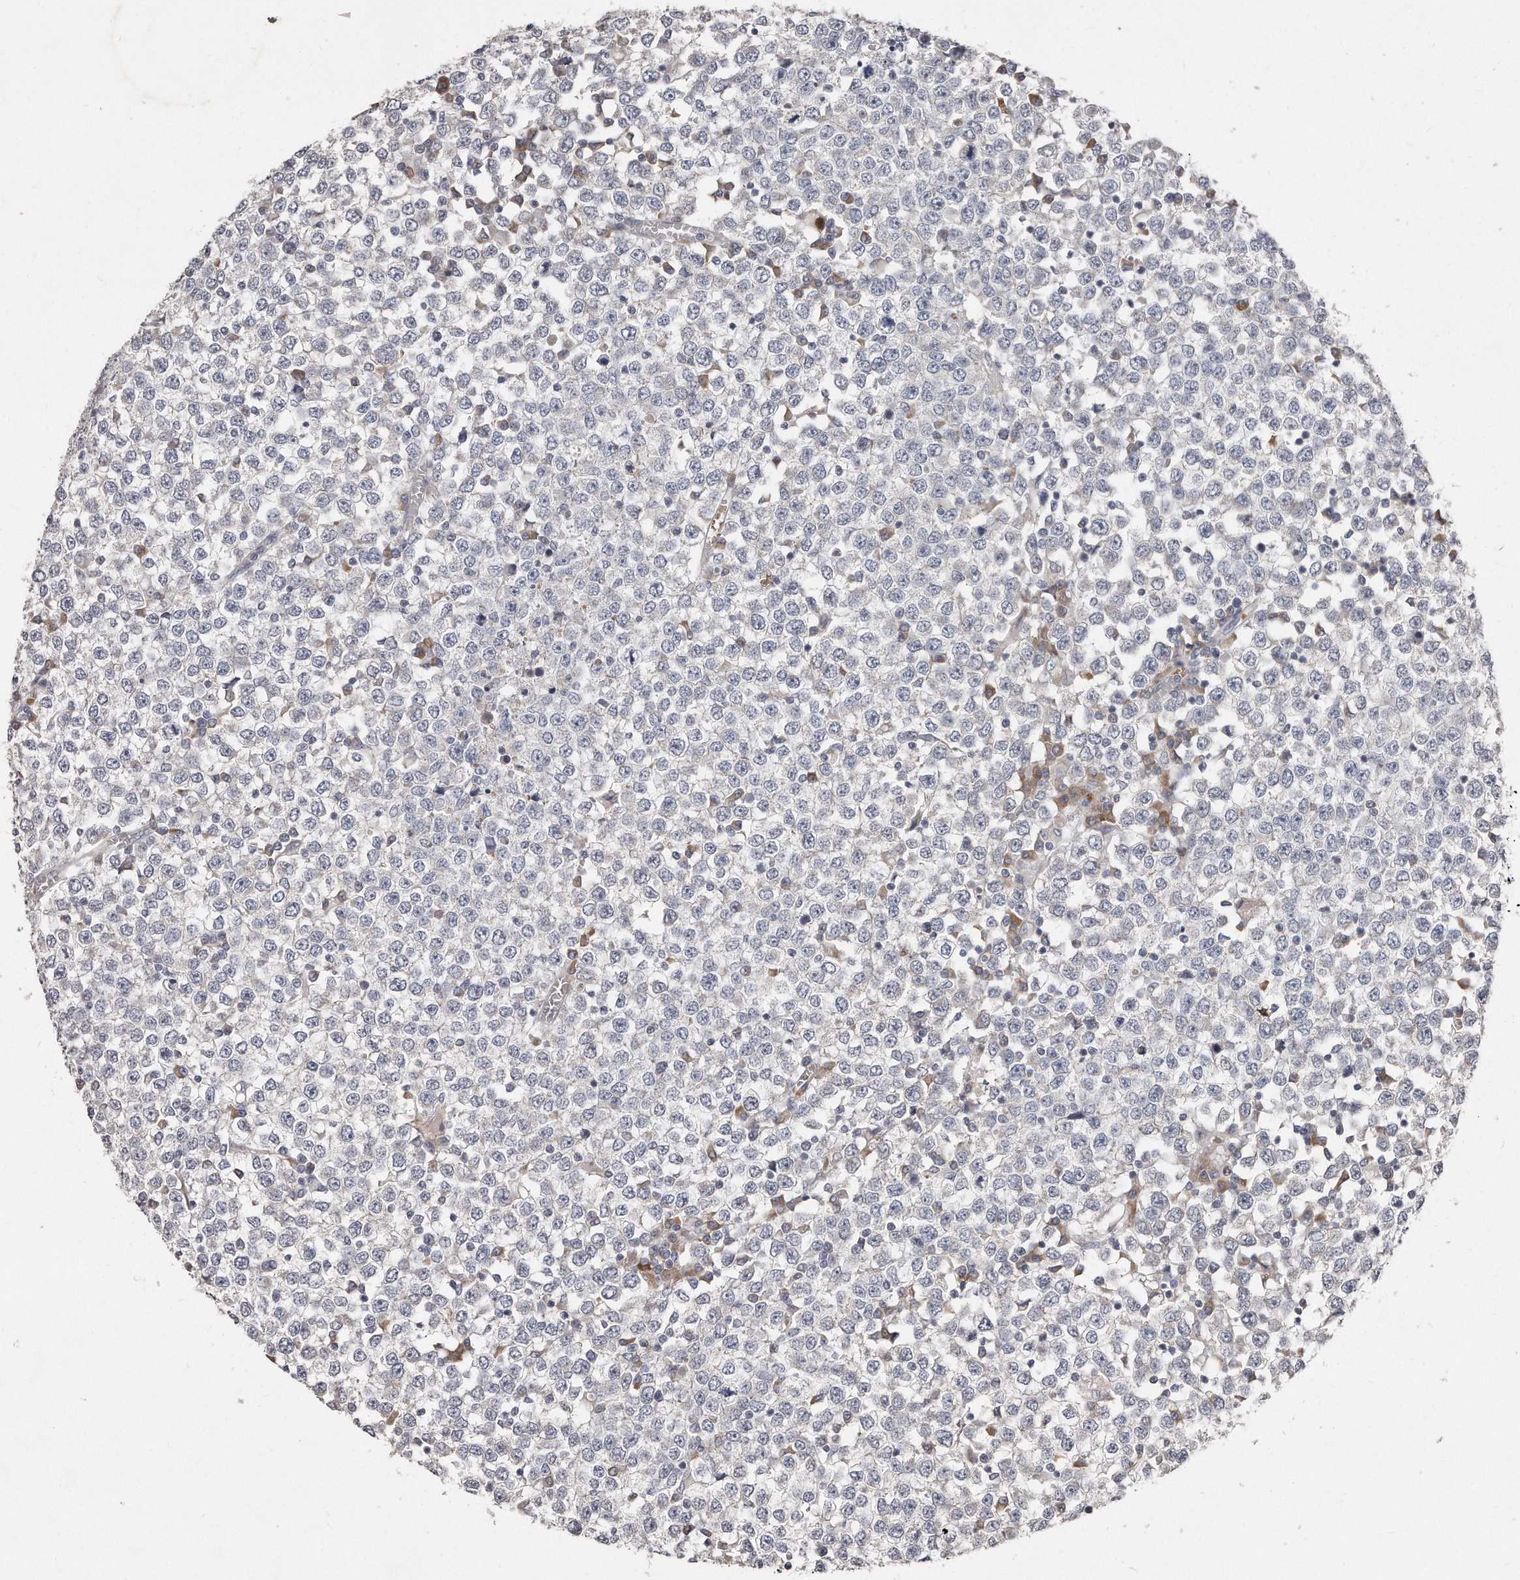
{"staining": {"intensity": "negative", "quantity": "none", "location": "none"}, "tissue": "testis cancer", "cell_type": "Tumor cells", "image_type": "cancer", "snomed": [{"axis": "morphology", "description": "Seminoma, NOS"}, {"axis": "topography", "description": "Testis"}], "caption": "Image shows no protein staining in tumor cells of seminoma (testis) tissue.", "gene": "TECR", "patient": {"sex": "male", "age": 65}}